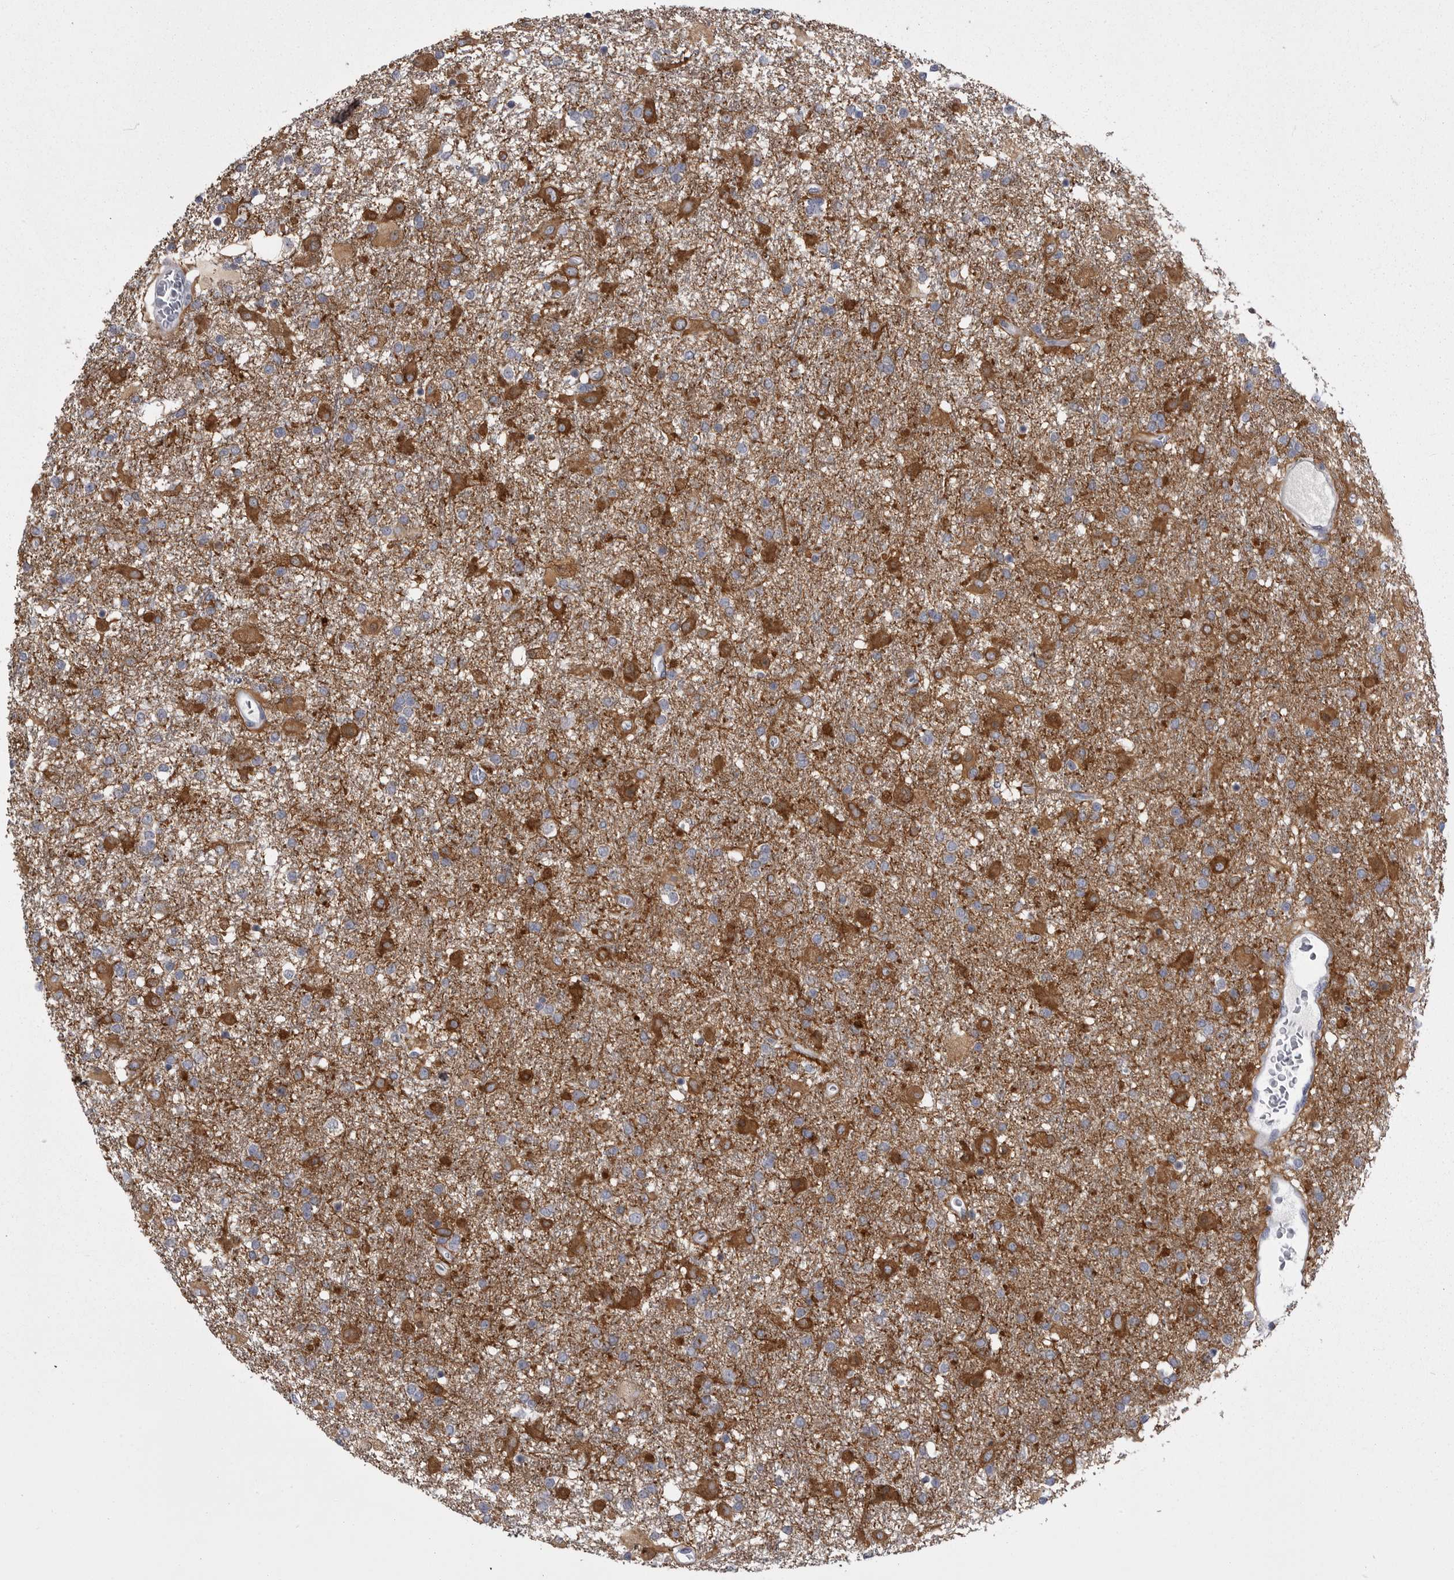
{"staining": {"intensity": "moderate", "quantity": ">75%", "location": "cytoplasmic/membranous"}, "tissue": "glioma", "cell_type": "Tumor cells", "image_type": "cancer", "snomed": [{"axis": "morphology", "description": "Glioma, malignant, Low grade"}, {"axis": "topography", "description": "Brain"}], "caption": "Human malignant low-grade glioma stained with a protein marker displays moderate staining in tumor cells.", "gene": "ANK2", "patient": {"sex": "male", "age": 65}}